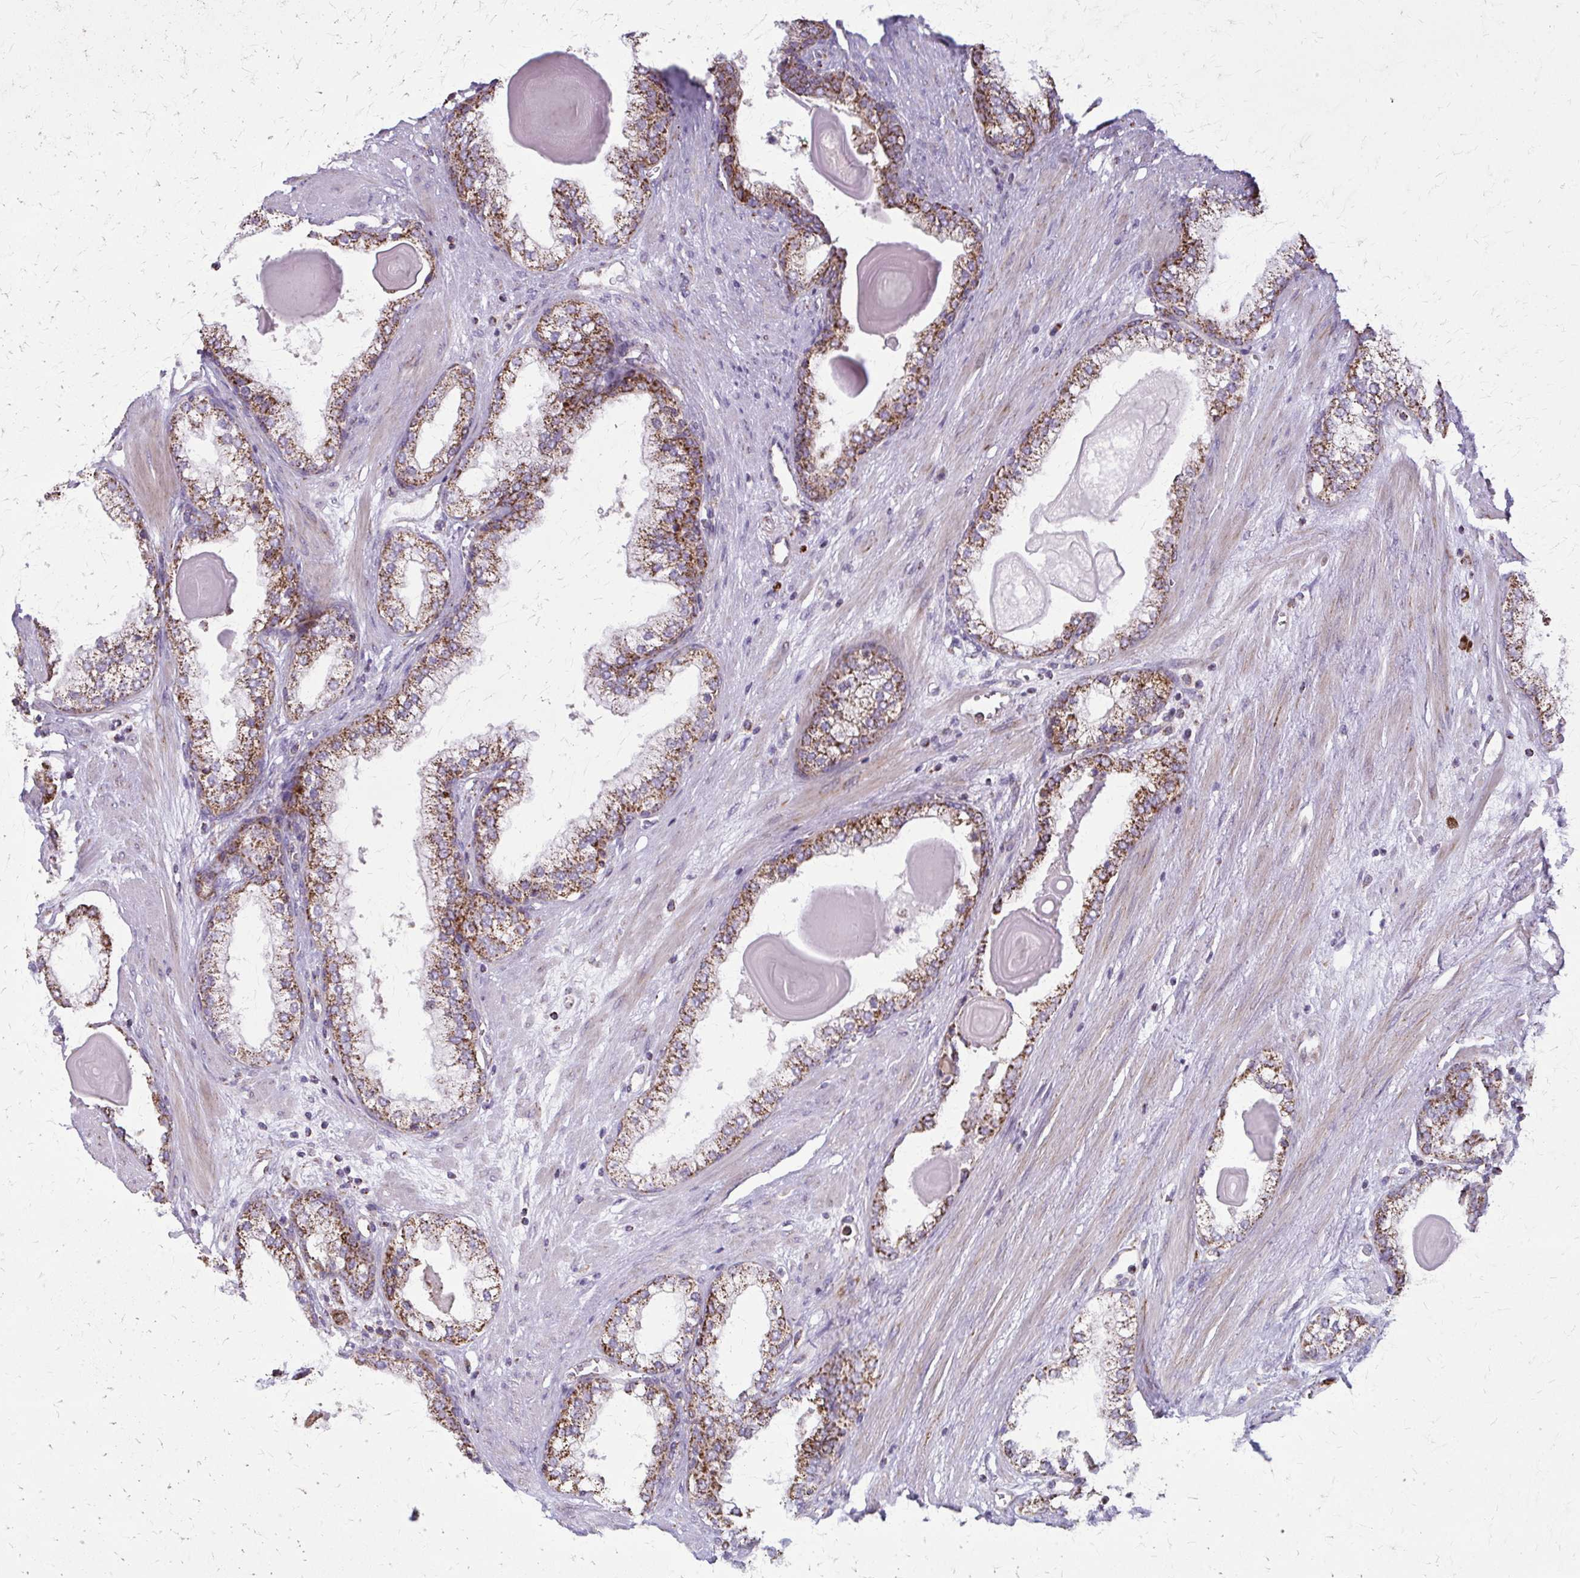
{"staining": {"intensity": "moderate", "quantity": ">75%", "location": "cytoplasmic/membranous"}, "tissue": "prostate cancer", "cell_type": "Tumor cells", "image_type": "cancer", "snomed": [{"axis": "morphology", "description": "Adenocarcinoma, Low grade"}, {"axis": "topography", "description": "Prostate"}], "caption": "A micrograph of human prostate cancer (adenocarcinoma (low-grade)) stained for a protein exhibits moderate cytoplasmic/membranous brown staining in tumor cells. The staining was performed using DAB to visualize the protein expression in brown, while the nuclei were stained in blue with hematoxylin (Magnification: 20x).", "gene": "TVP23A", "patient": {"sex": "male", "age": 64}}